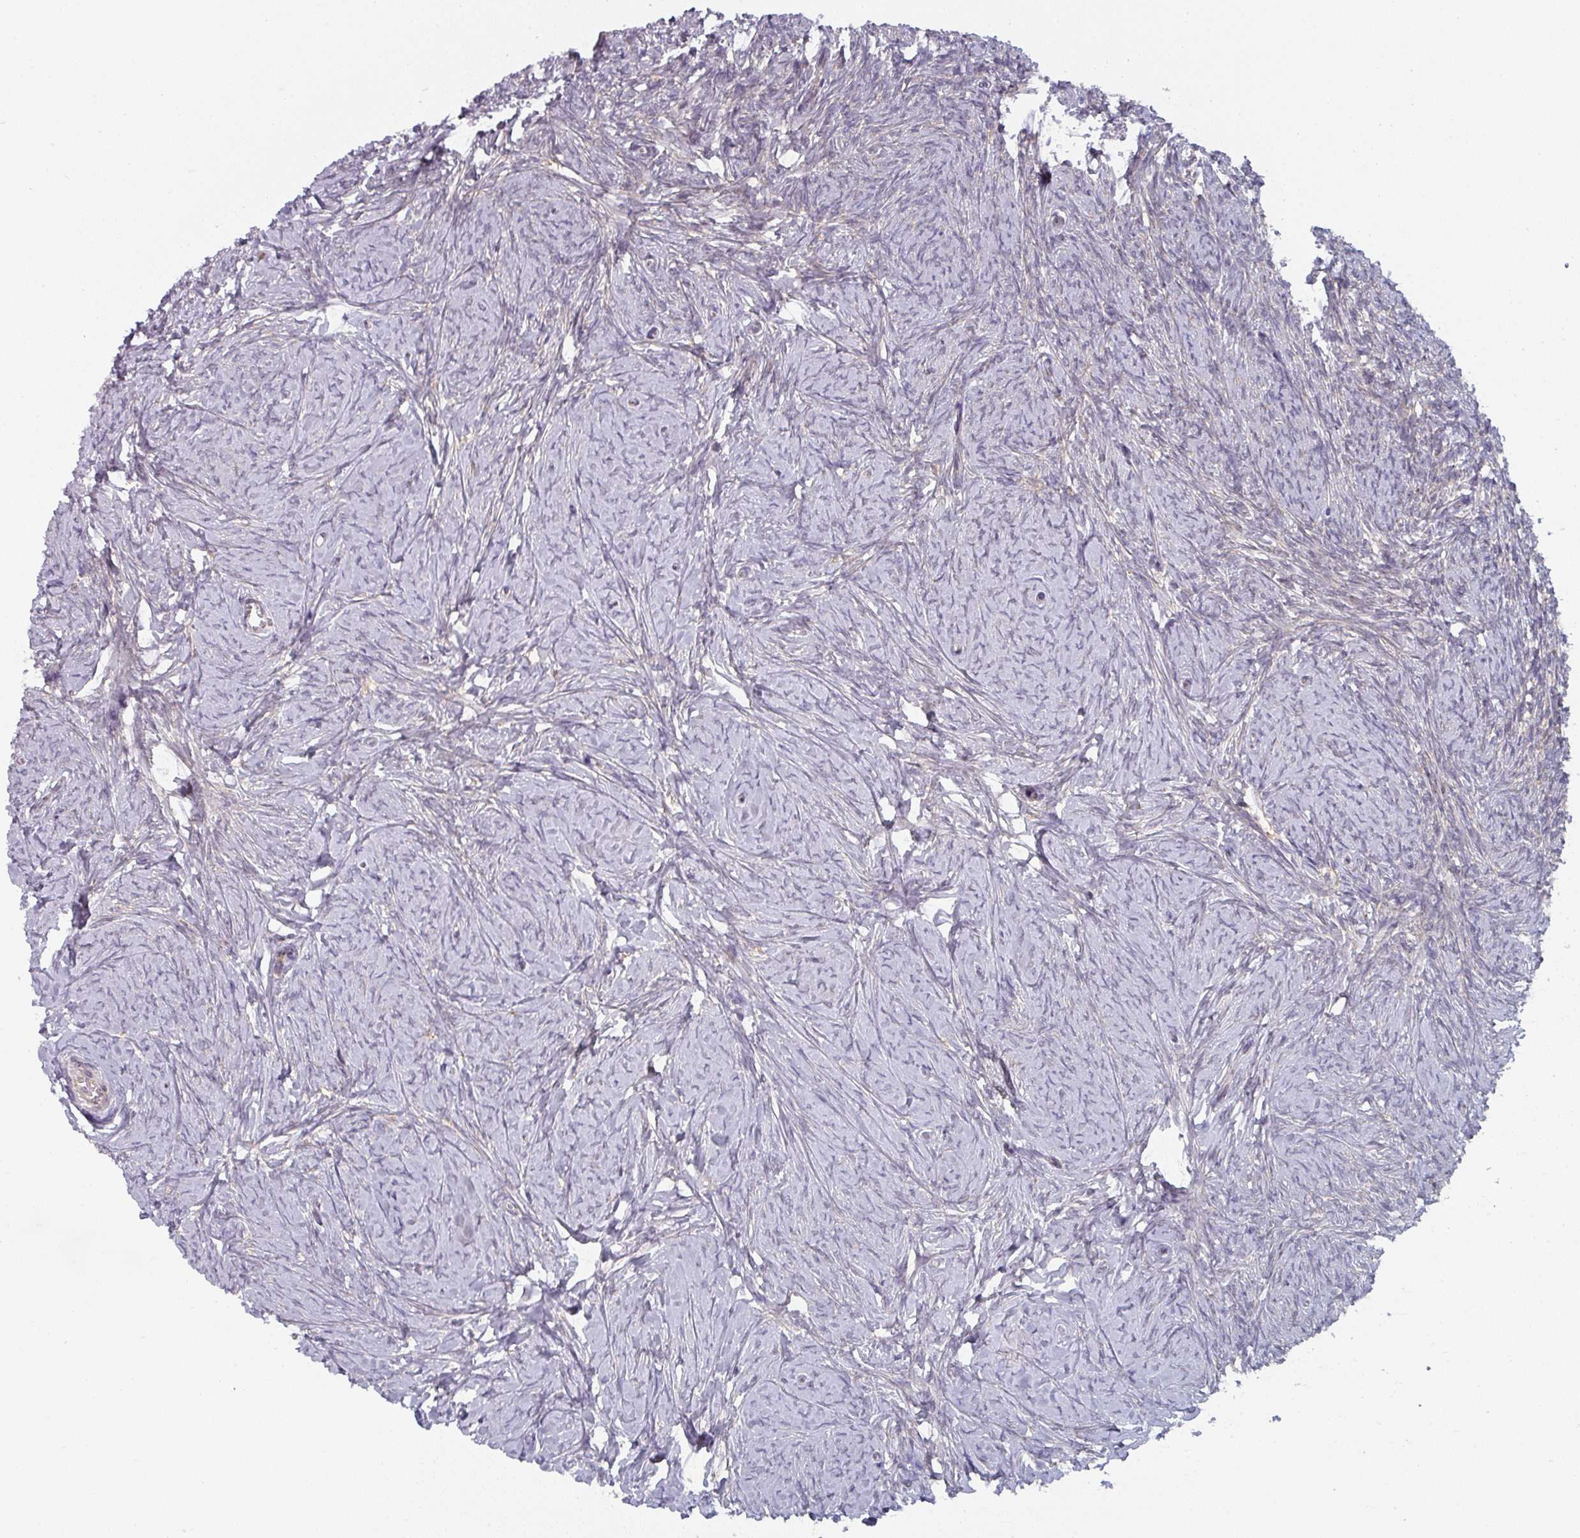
{"staining": {"intensity": "negative", "quantity": "none", "location": "none"}, "tissue": "ovary", "cell_type": "Ovarian stroma cells", "image_type": "normal", "snomed": [{"axis": "morphology", "description": "Normal tissue, NOS"}, {"axis": "topography", "description": "Ovary"}], "caption": "Protein analysis of unremarkable ovary displays no significant positivity in ovarian stroma cells.", "gene": "TAPT1", "patient": {"sex": "female", "age": 44}}